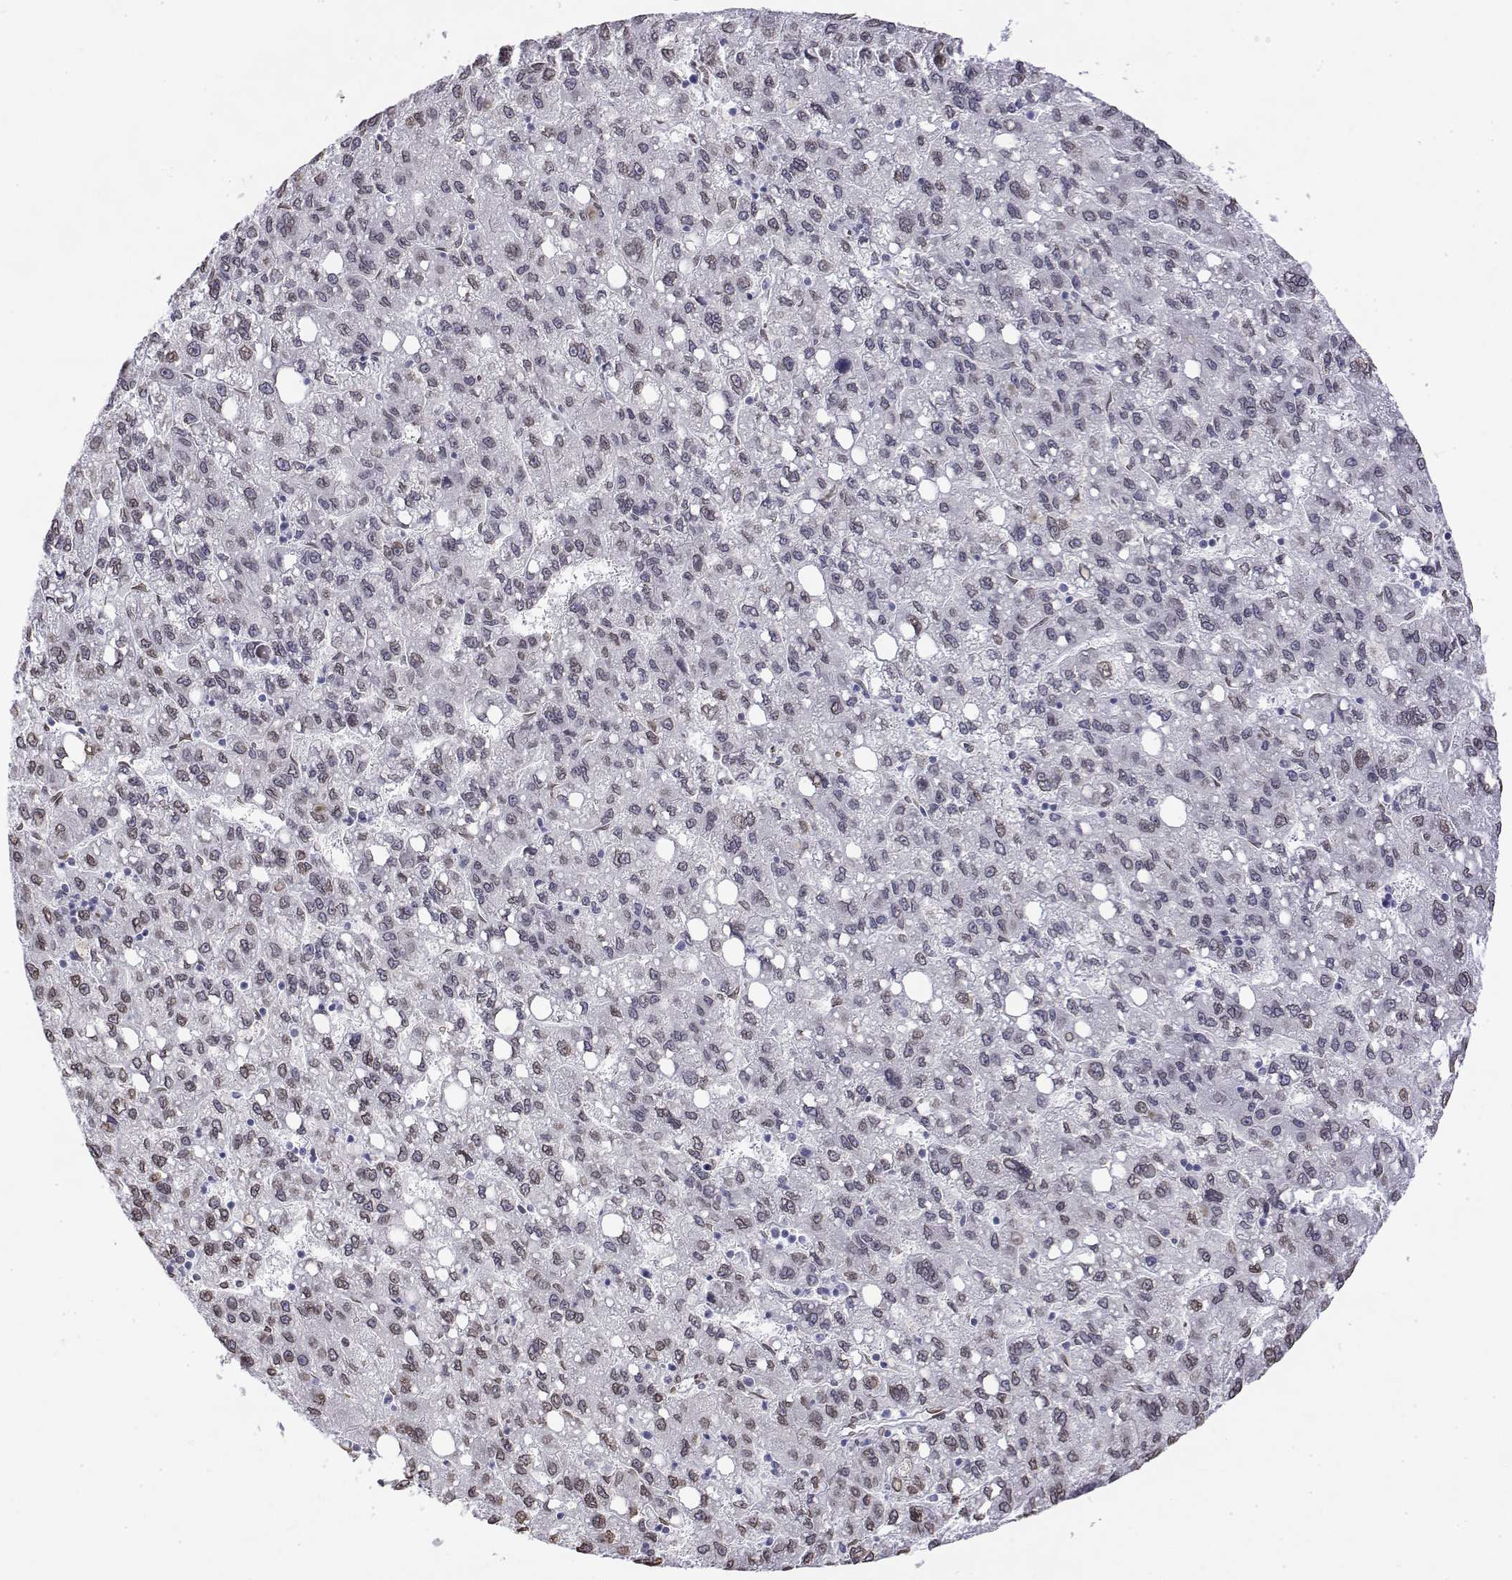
{"staining": {"intensity": "weak", "quantity": "<25%", "location": "nuclear"}, "tissue": "liver cancer", "cell_type": "Tumor cells", "image_type": "cancer", "snomed": [{"axis": "morphology", "description": "Carcinoma, Hepatocellular, NOS"}, {"axis": "topography", "description": "Liver"}], "caption": "Immunohistochemistry (IHC) of human hepatocellular carcinoma (liver) demonstrates no expression in tumor cells.", "gene": "ZNF532", "patient": {"sex": "female", "age": 82}}